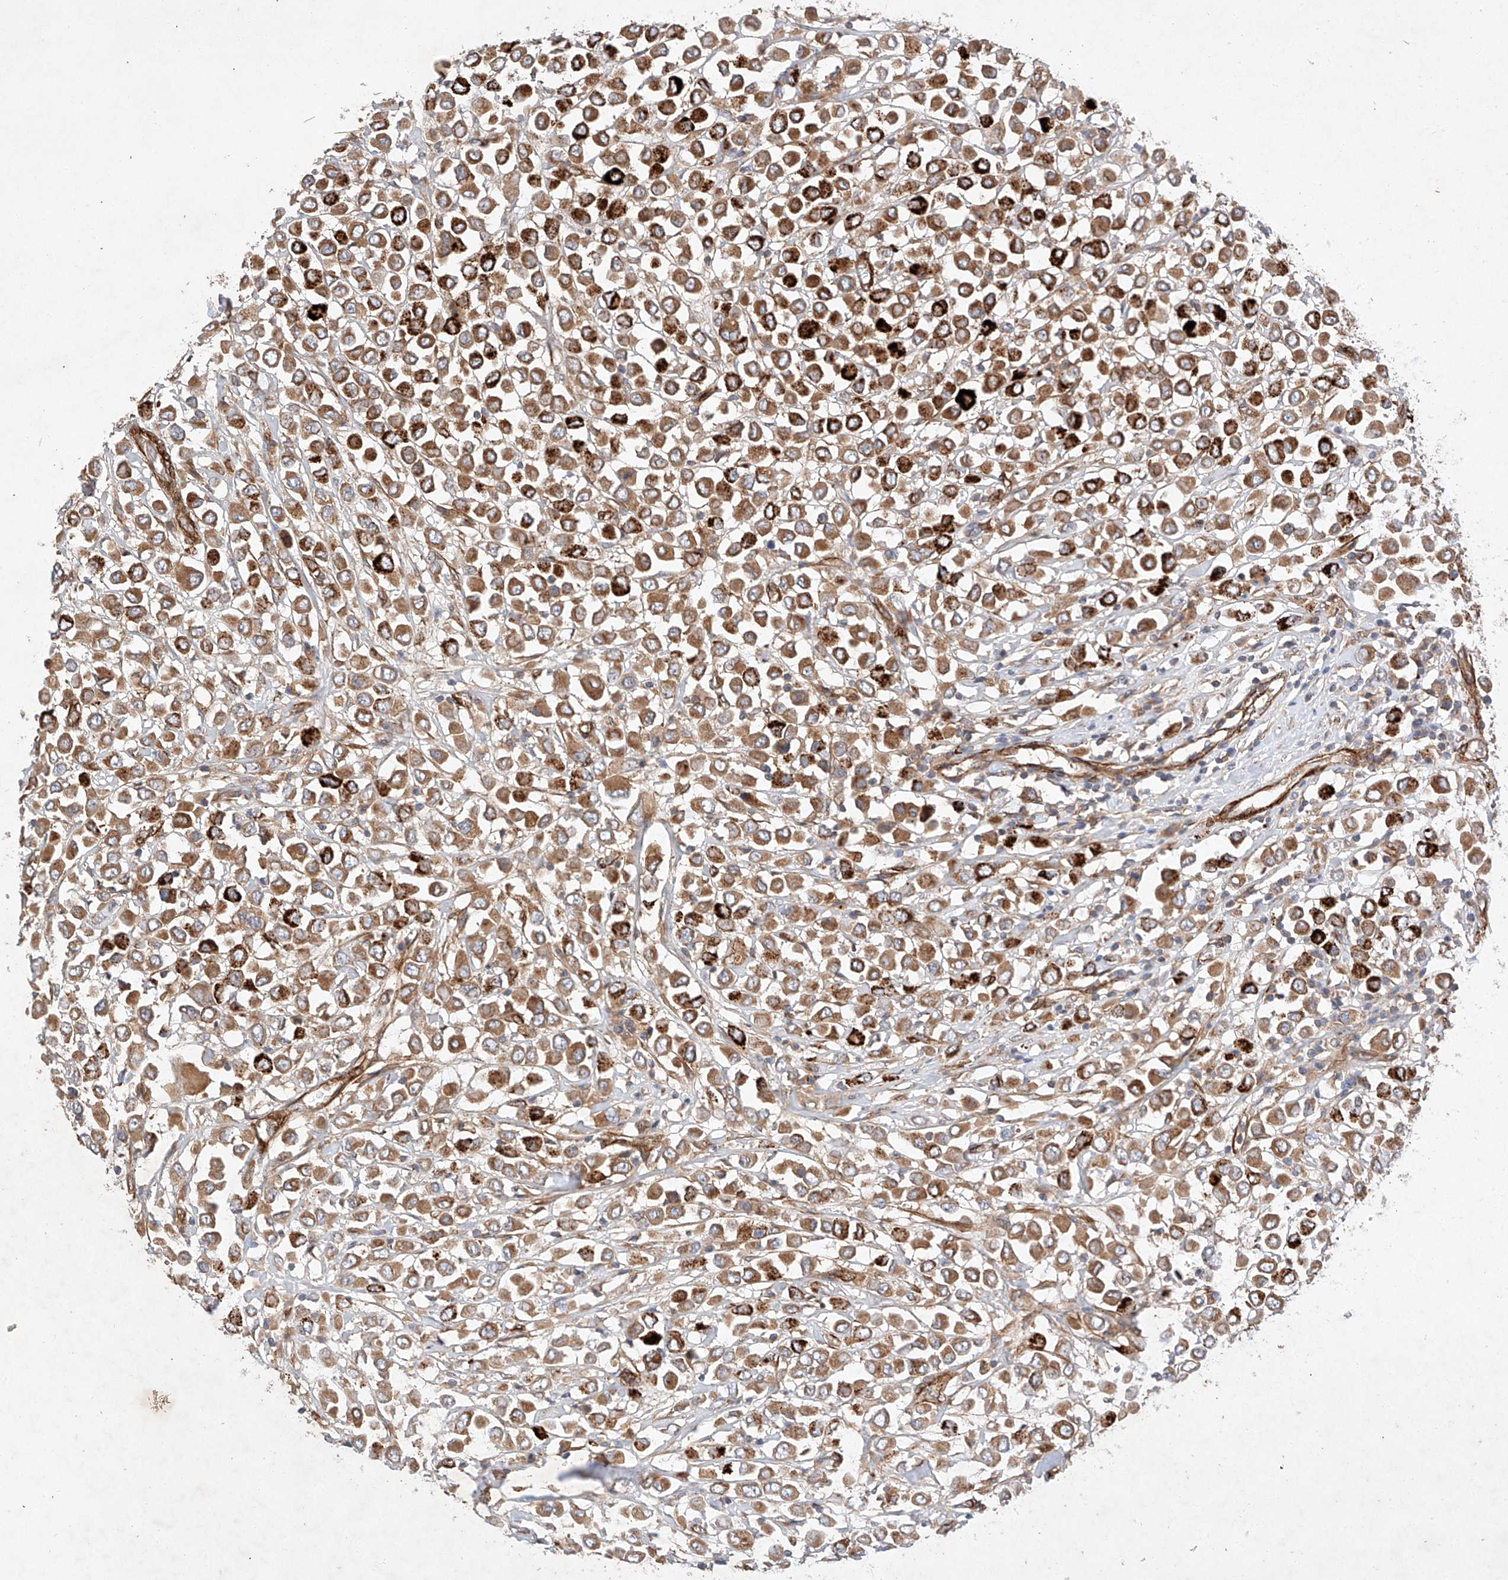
{"staining": {"intensity": "strong", "quantity": ">75%", "location": "cytoplasmic/membranous"}, "tissue": "breast cancer", "cell_type": "Tumor cells", "image_type": "cancer", "snomed": [{"axis": "morphology", "description": "Duct carcinoma"}, {"axis": "topography", "description": "Breast"}], "caption": "Breast invasive ductal carcinoma stained with a brown dye demonstrates strong cytoplasmic/membranous positive positivity in approximately >75% of tumor cells.", "gene": "RAB23", "patient": {"sex": "female", "age": 61}}